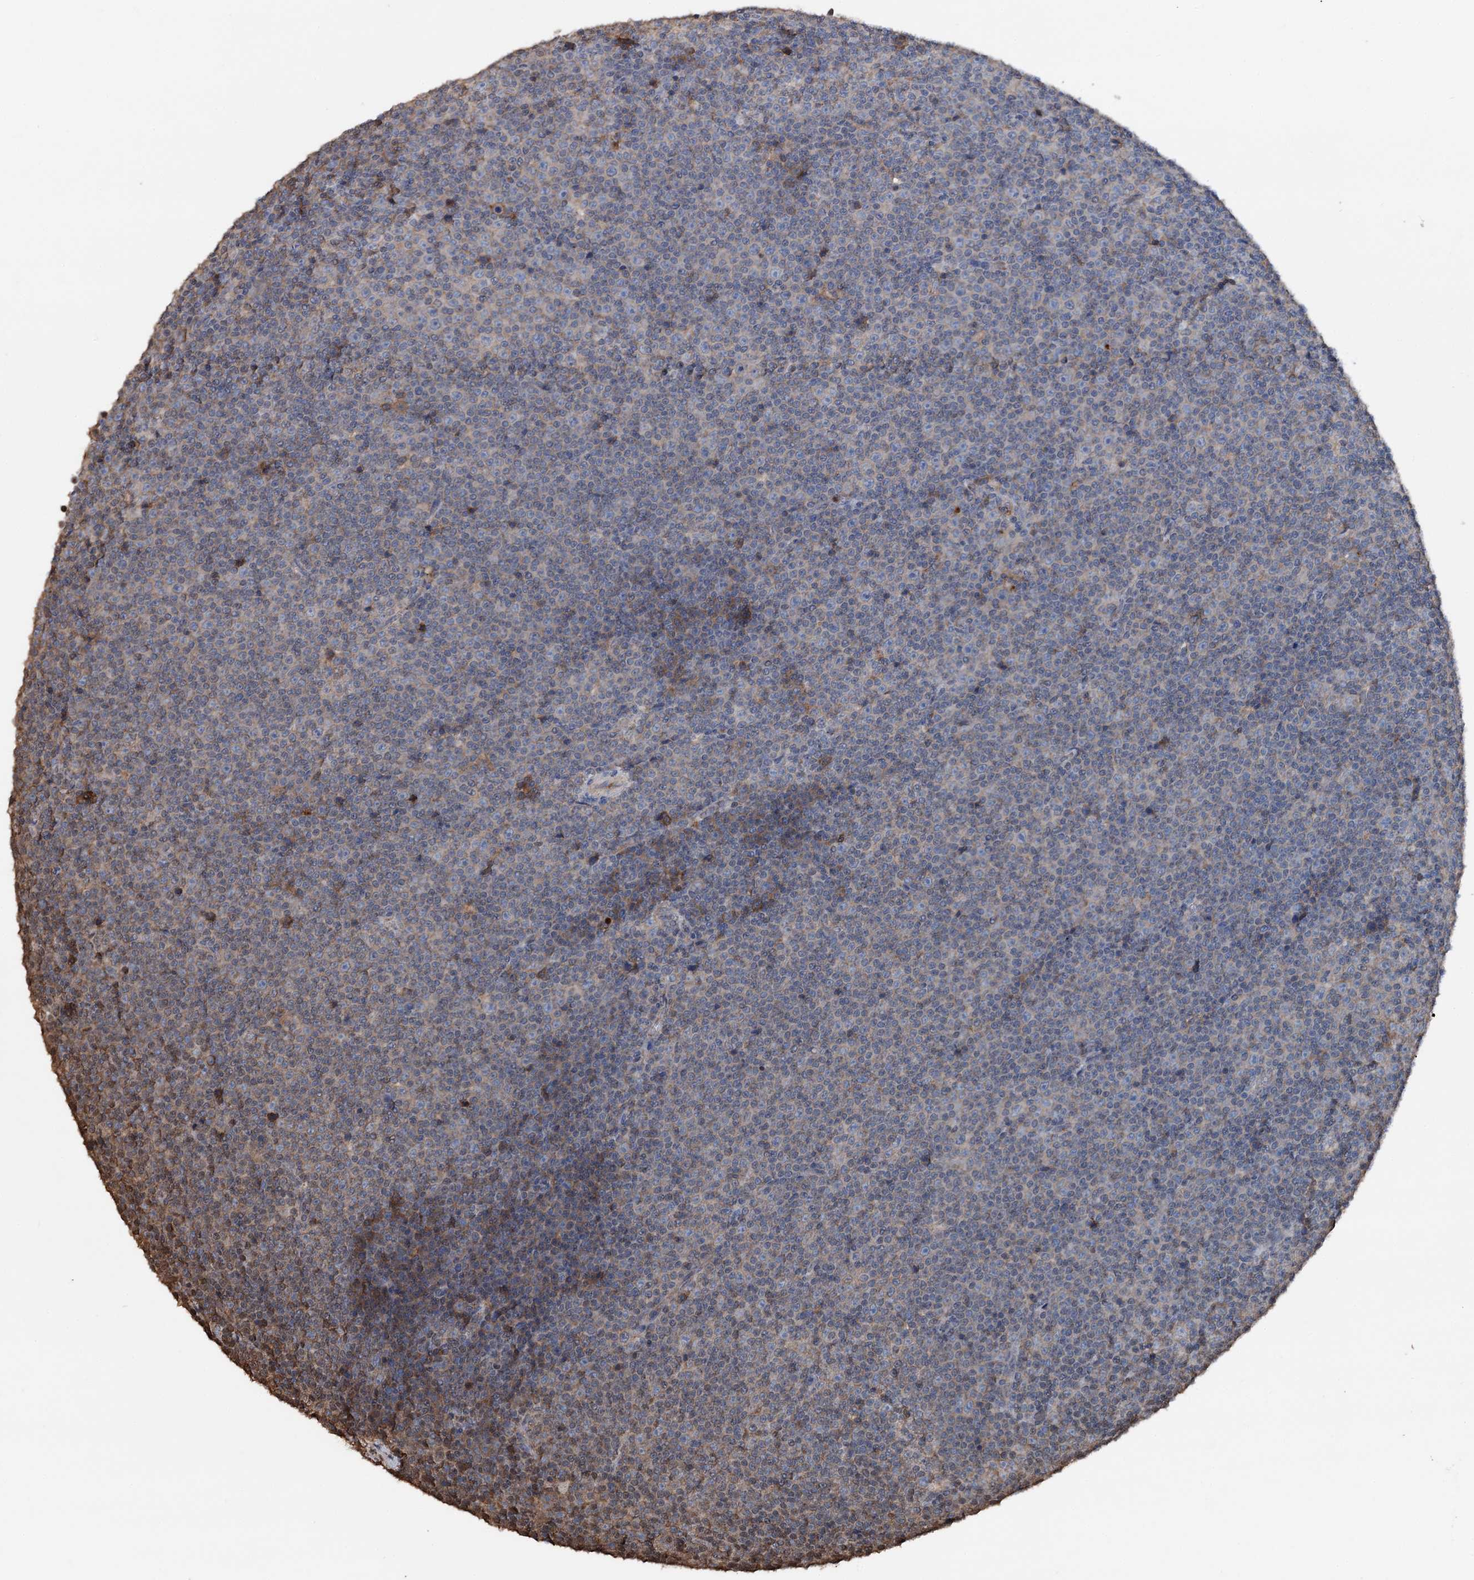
{"staining": {"intensity": "negative", "quantity": "none", "location": "none"}, "tissue": "lymphoma", "cell_type": "Tumor cells", "image_type": "cancer", "snomed": [{"axis": "morphology", "description": "Malignant lymphoma, non-Hodgkin's type, Low grade"}, {"axis": "topography", "description": "Lymph node"}], "caption": "Tumor cells are negative for brown protein staining in lymphoma.", "gene": "ARL13A", "patient": {"sex": "female", "age": 67}}